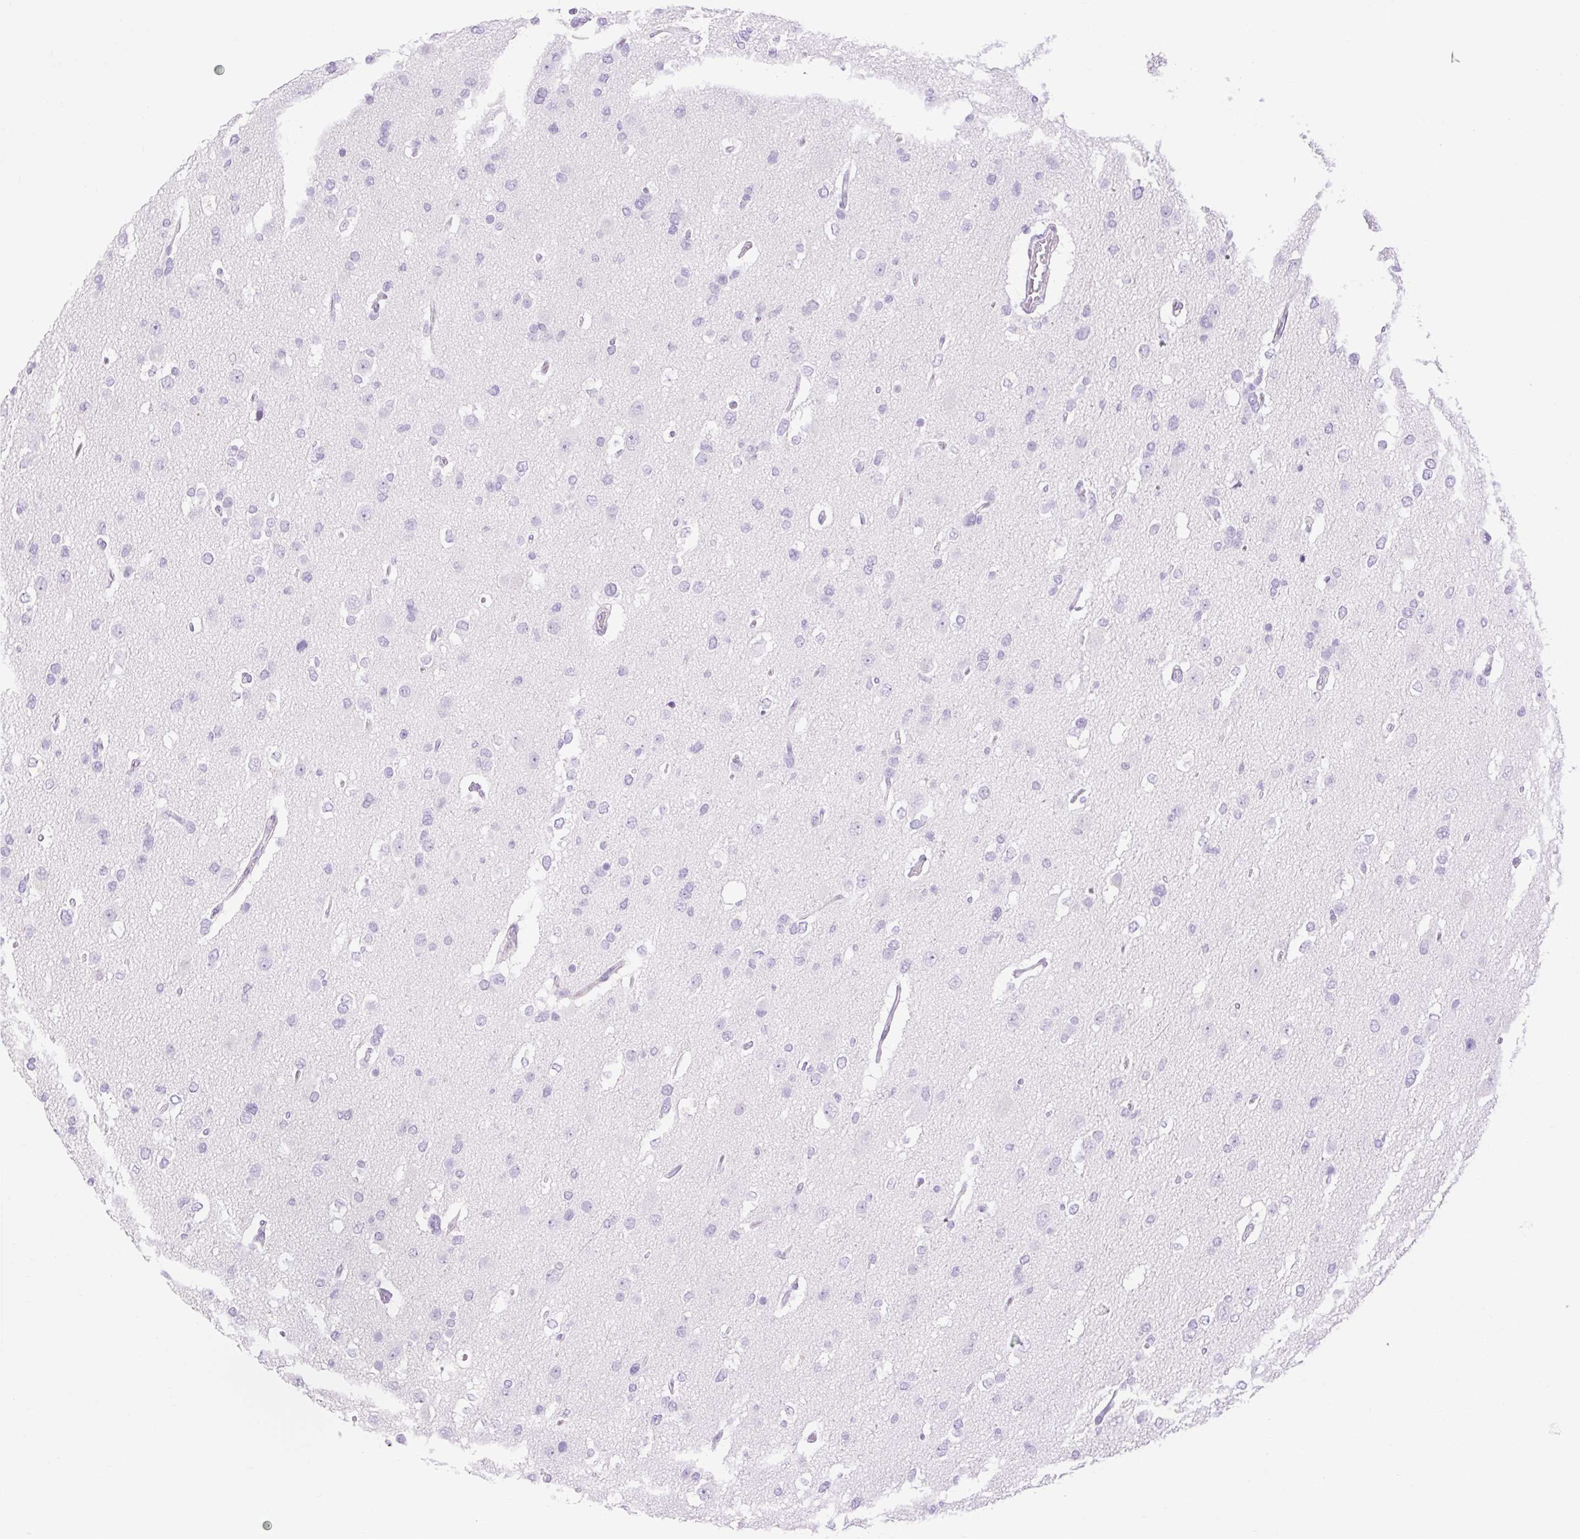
{"staining": {"intensity": "negative", "quantity": "none", "location": "none"}, "tissue": "glioma", "cell_type": "Tumor cells", "image_type": "cancer", "snomed": [{"axis": "morphology", "description": "Glioma, malignant, High grade"}, {"axis": "topography", "description": "Brain"}], "caption": "An image of human malignant glioma (high-grade) is negative for staining in tumor cells.", "gene": "SLC25A40", "patient": {"sex": "male", "age": 53}}